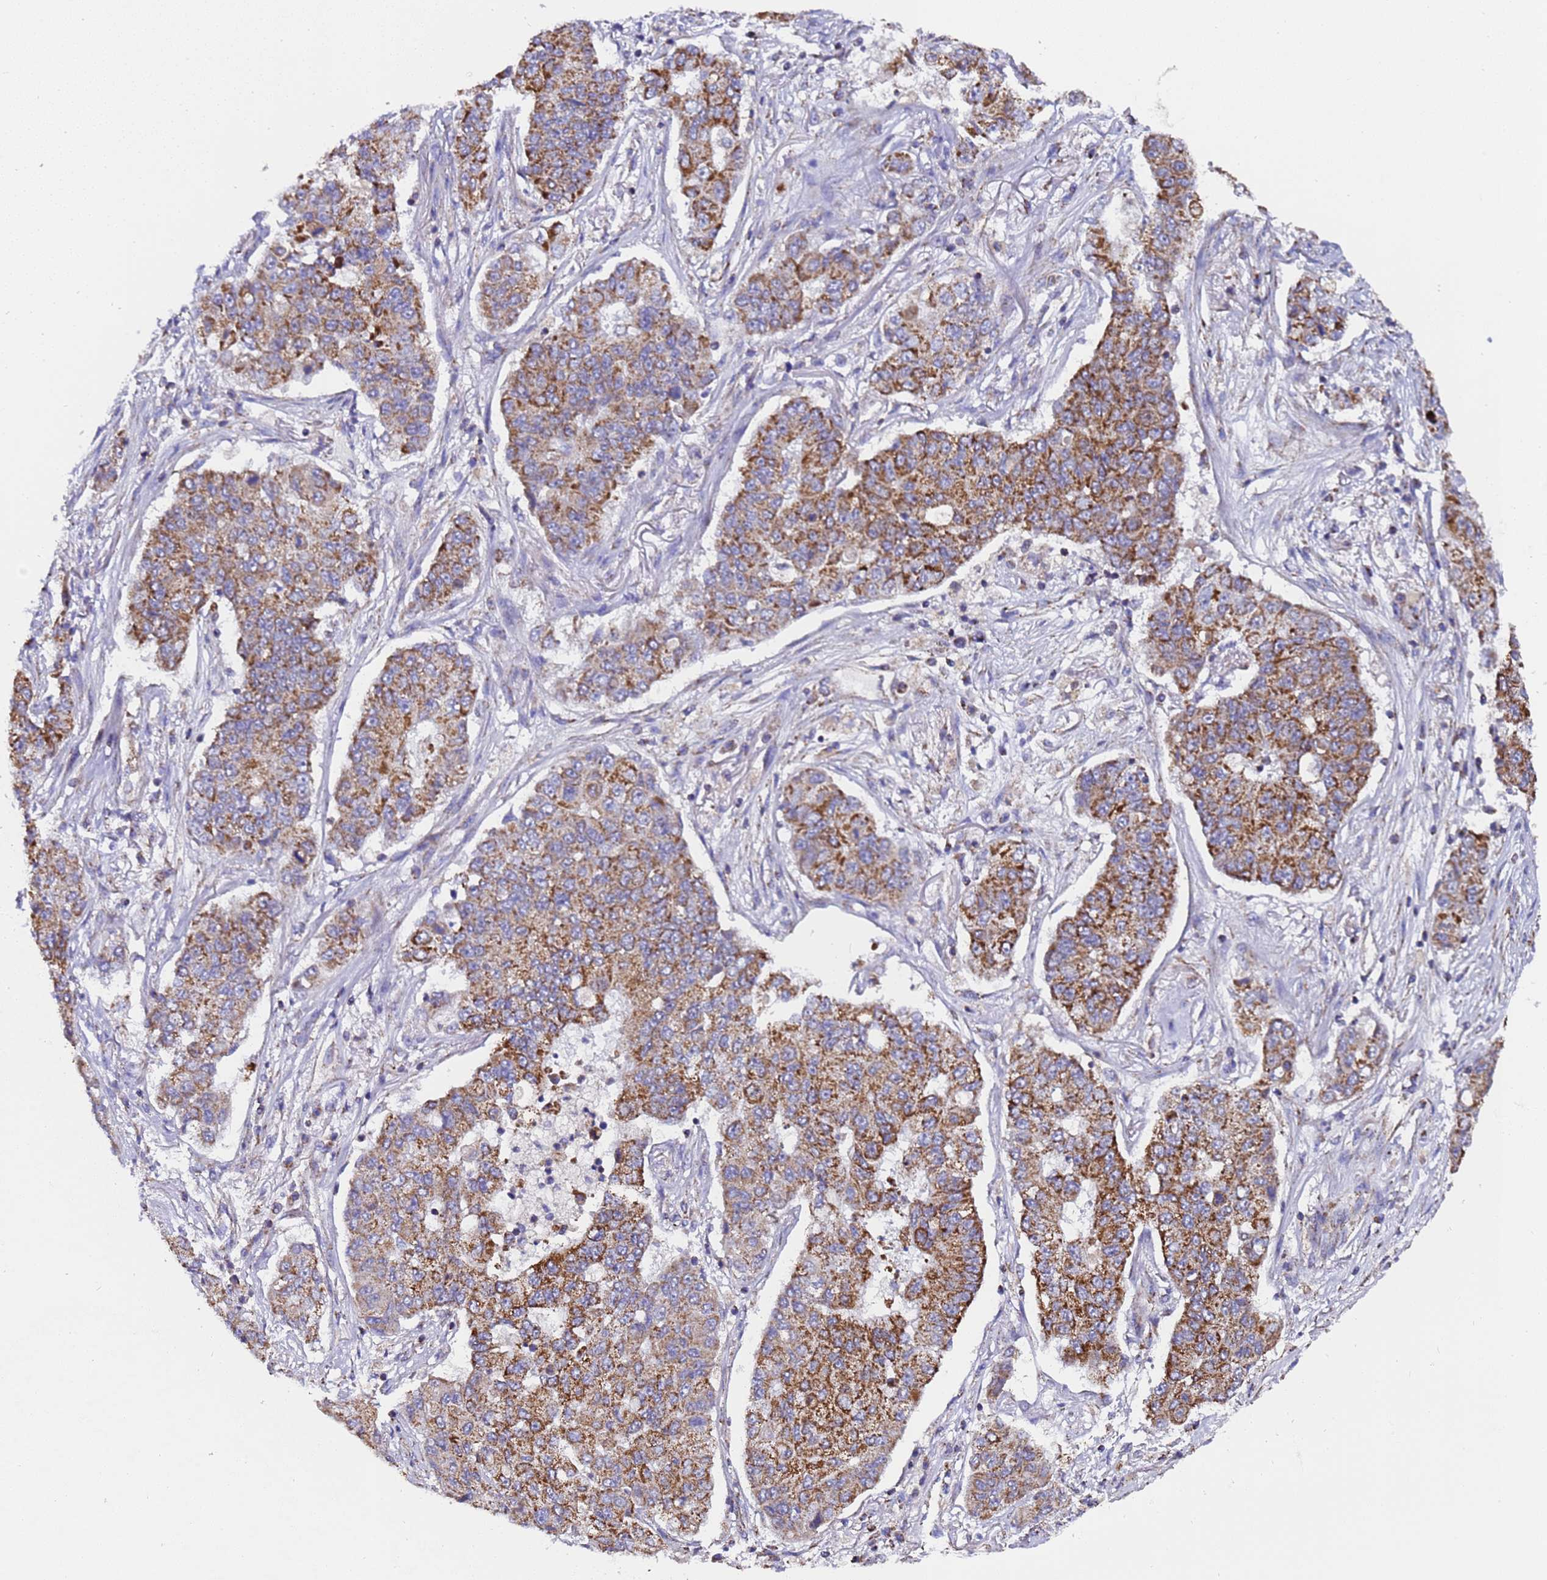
{"staining": {"intensity": "strong", "quantity": ">75%", "location": "cytoplasmic/membranous"}, "tissue": "lung cancer", "cell_type": "Tumor cells", "image_type": "cancer", "snomed": [{"axis": "morphology", "description": "Squamous cell carcinoma, NOS"}, {"axis": "topography", "description": "Lung"}], "caption": "Immunohistochemistry staining of lung squamous cell carcinoma, which shows high levels of strong cytoplasmic/membranous positivity in approximately >75% of tumor cells indicating strong cytoplasmic/membranous protein staining. The staining was performed using DAB (brown) for protein detection and nuclei were counterstained in hematoxylin (blue).", "gene": "MRPS12", "patient": {"sex": "male", "age": 74}}